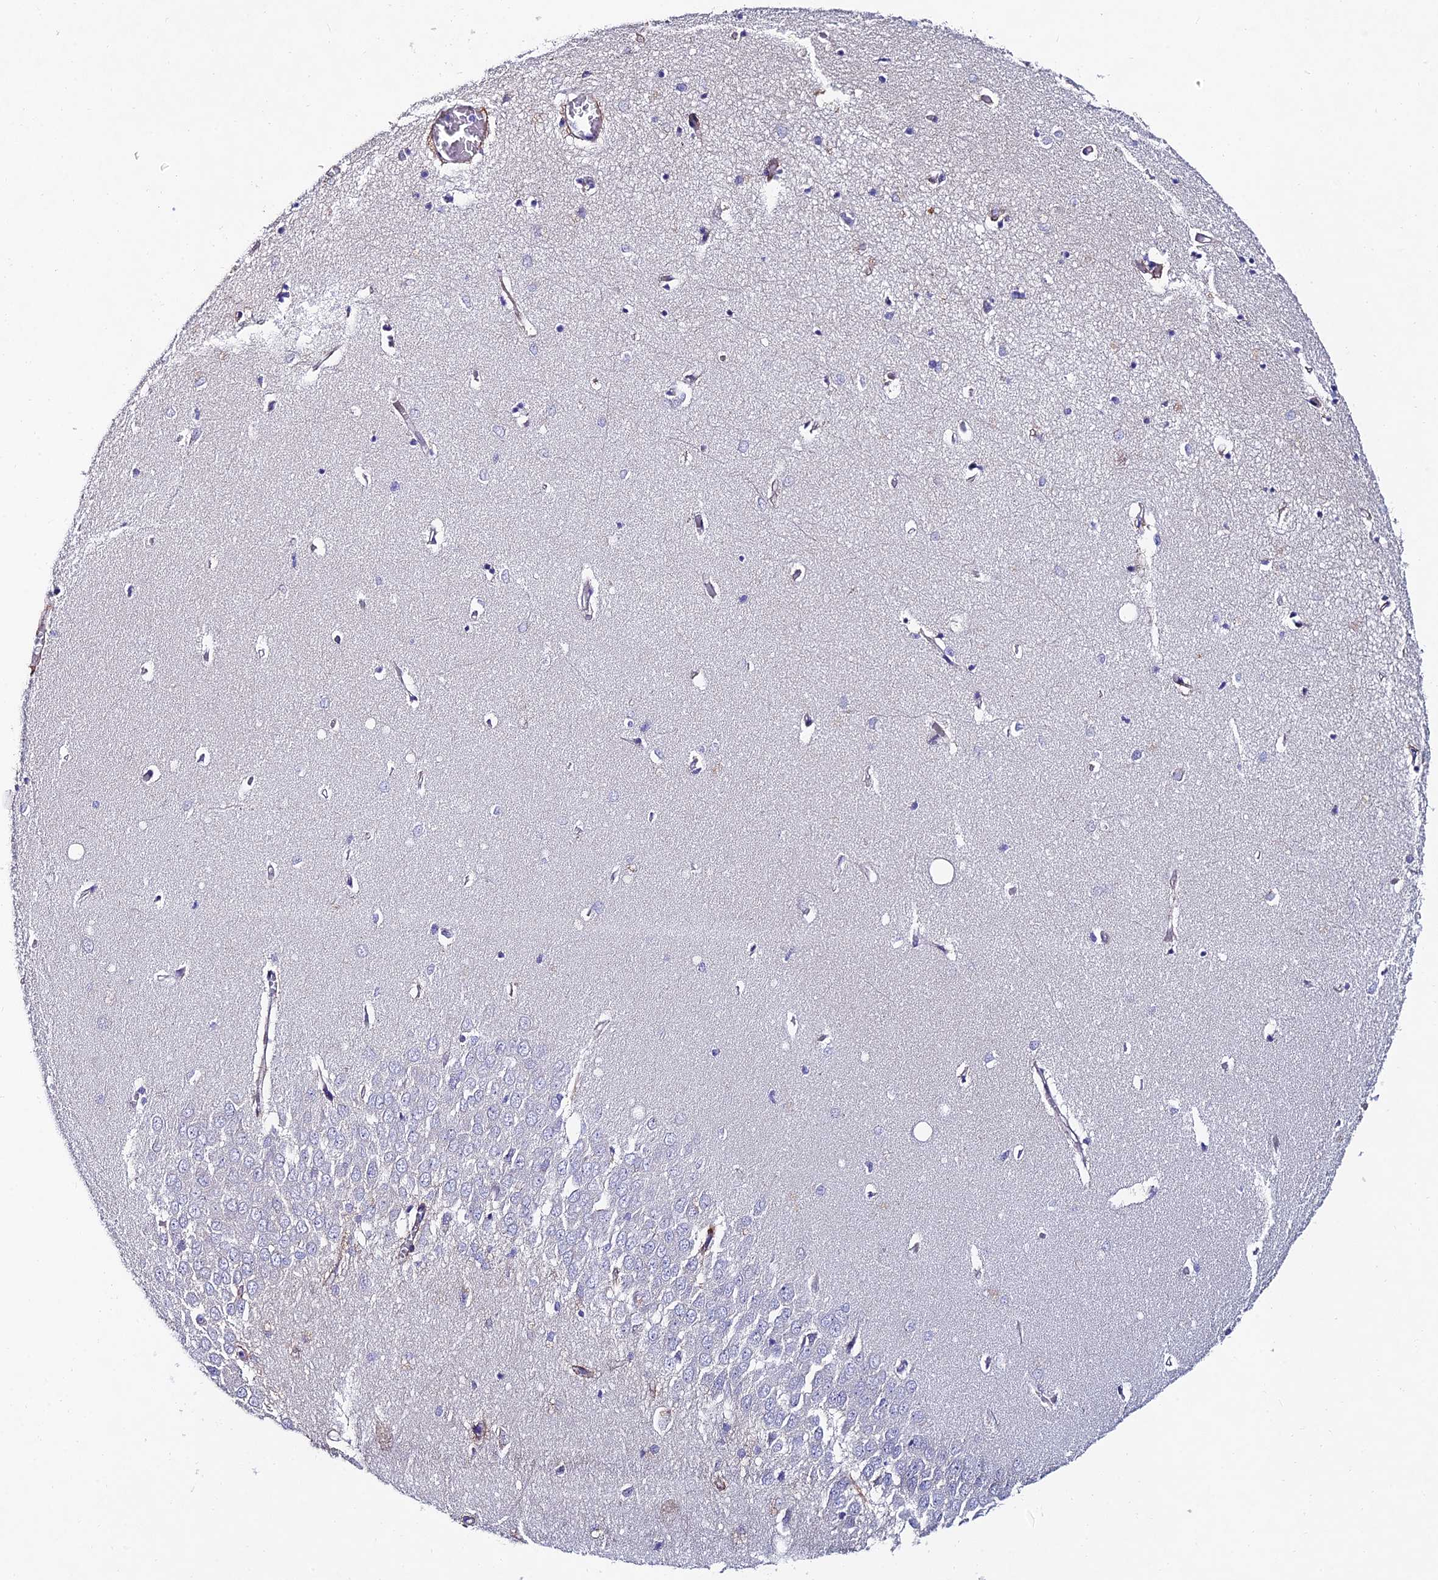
{"staining": {"intensity": "negative", "quantity": "none", "location": "none"}, "tissue": "hippocampus", "cell_type": "Glial cells", "image_type": "normal", "snomed": [{"axis": "morphology", "description": "Normal tissue, NOS"}, {"axis": "topography", "description": "Hippocampus"}], "caption": "Immunohistochemical staining of benign hippocampus reveals no significant staining in glial cells. (DAB immunohistochemistry (IHC), high magnification).", "gene": "TRIM24", "patient": {"sex": "female", "age": 64}}